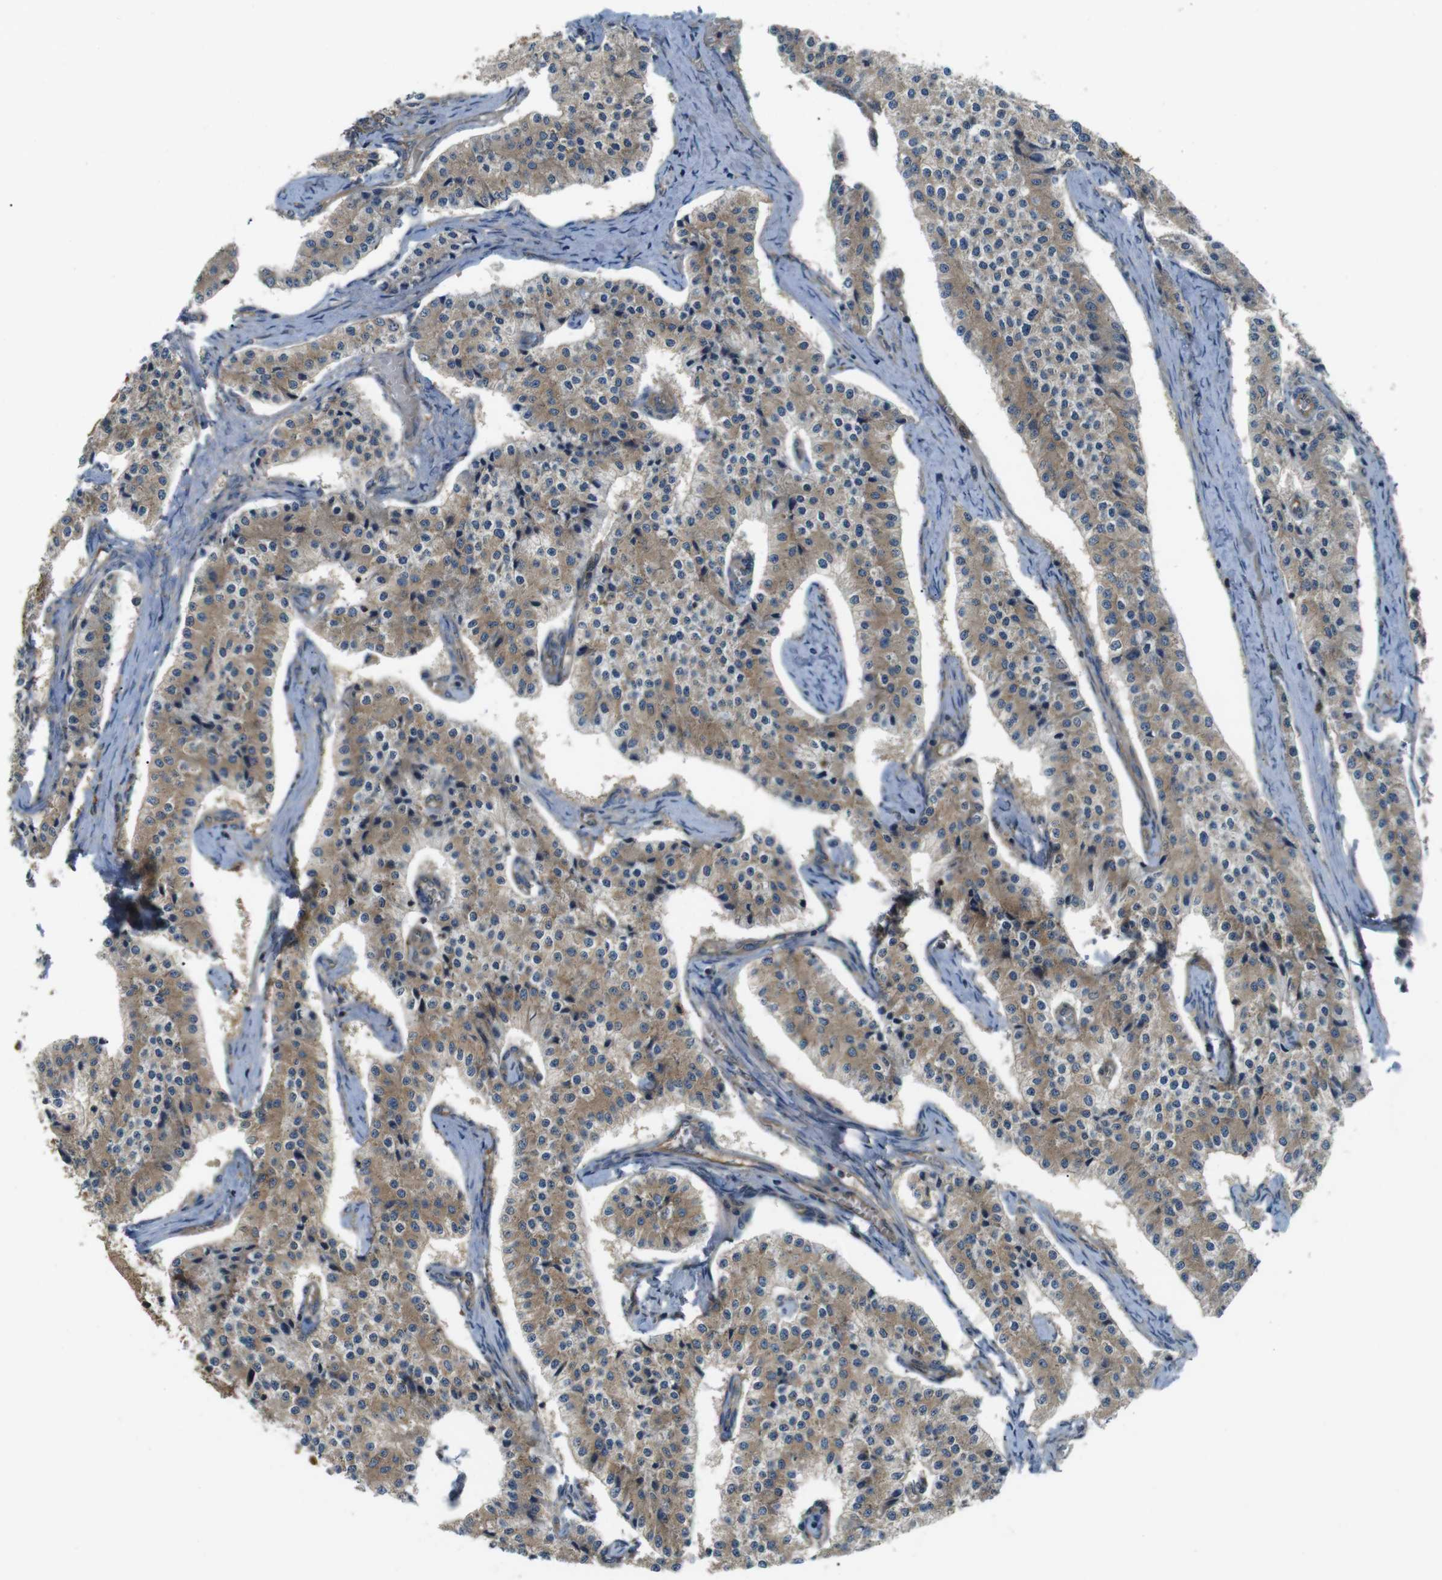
{"staining": {"intensity": "weak", "quantity": ">75%", "location": "cytoplasmic/membranous"}, "tissue": "carcinoid", "cell_type": "Tumor cells", "image_type": "cancer", "snomed": [{"axis": "morphology", "description": "Carcinoid, malignant, NOS"}, {"axis": "topography", "description": "Colon"}], "caption": "Brown immunohistochemical staining in human carcinoid reveals weak cytoplasmic/membranous positivity in about >75% of tumor cells.", "gene": "TSC1", "patient": {"sex": "female", "age": 52}}